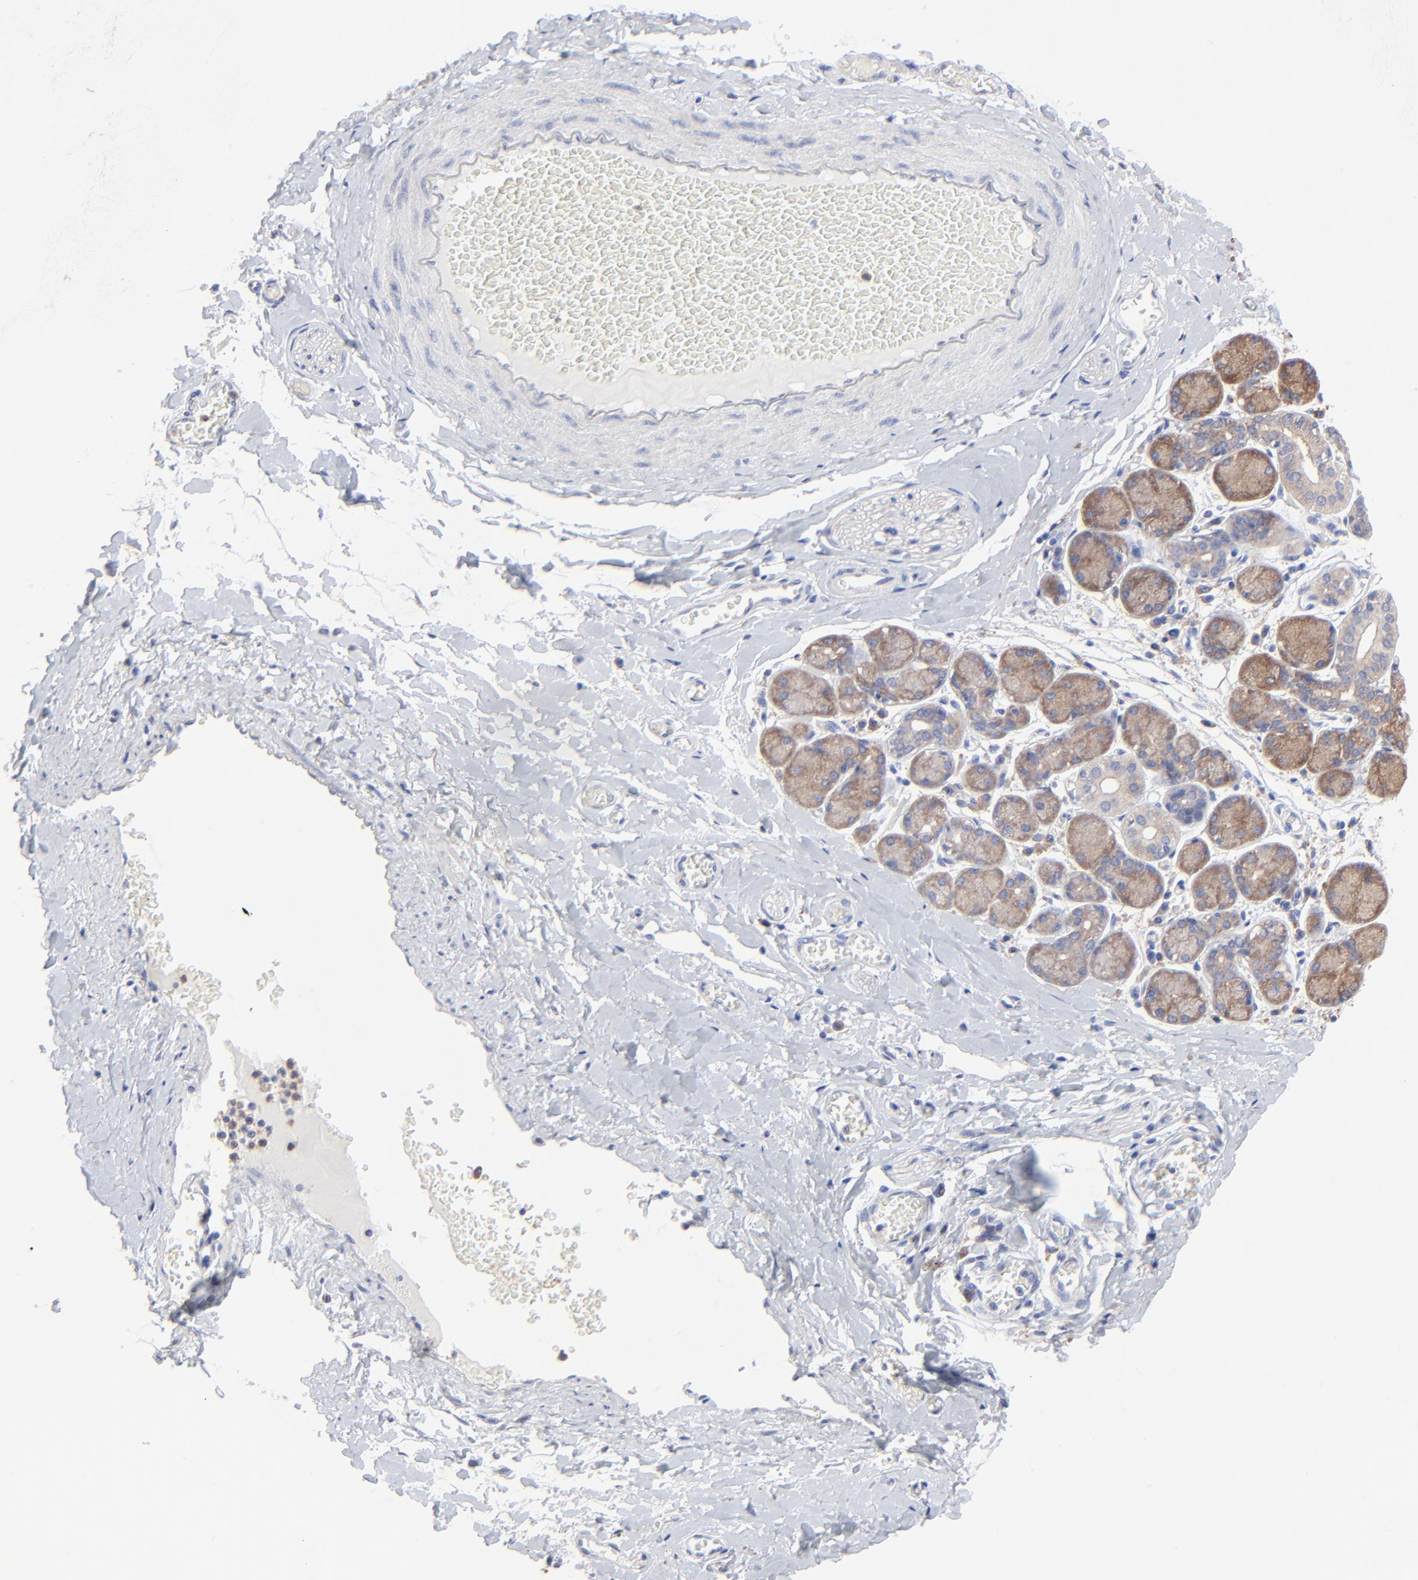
{"staining": {"intensity": "moderate", "quantity": ">75%", "location": "cytoplasmic/membranous"}, "tissue": "salivary gland", "cell_type": "Glandular cells", "image_type": "normal", "snomed": [{"axis": "morphology", "description": "Normal tissue, NOS"}, {"axis": "topography", "description": "Salivary gland"}], "caption": "Salivary gland stained with IHC exhibits moderate cytoplasmic/membranous expression in about >75% of glandular cells. (Brightfield microscopy of DAB IHC at high magnification).", "gene": "PPFIBP2", "patient": {"sex": "female", "age": 24}}